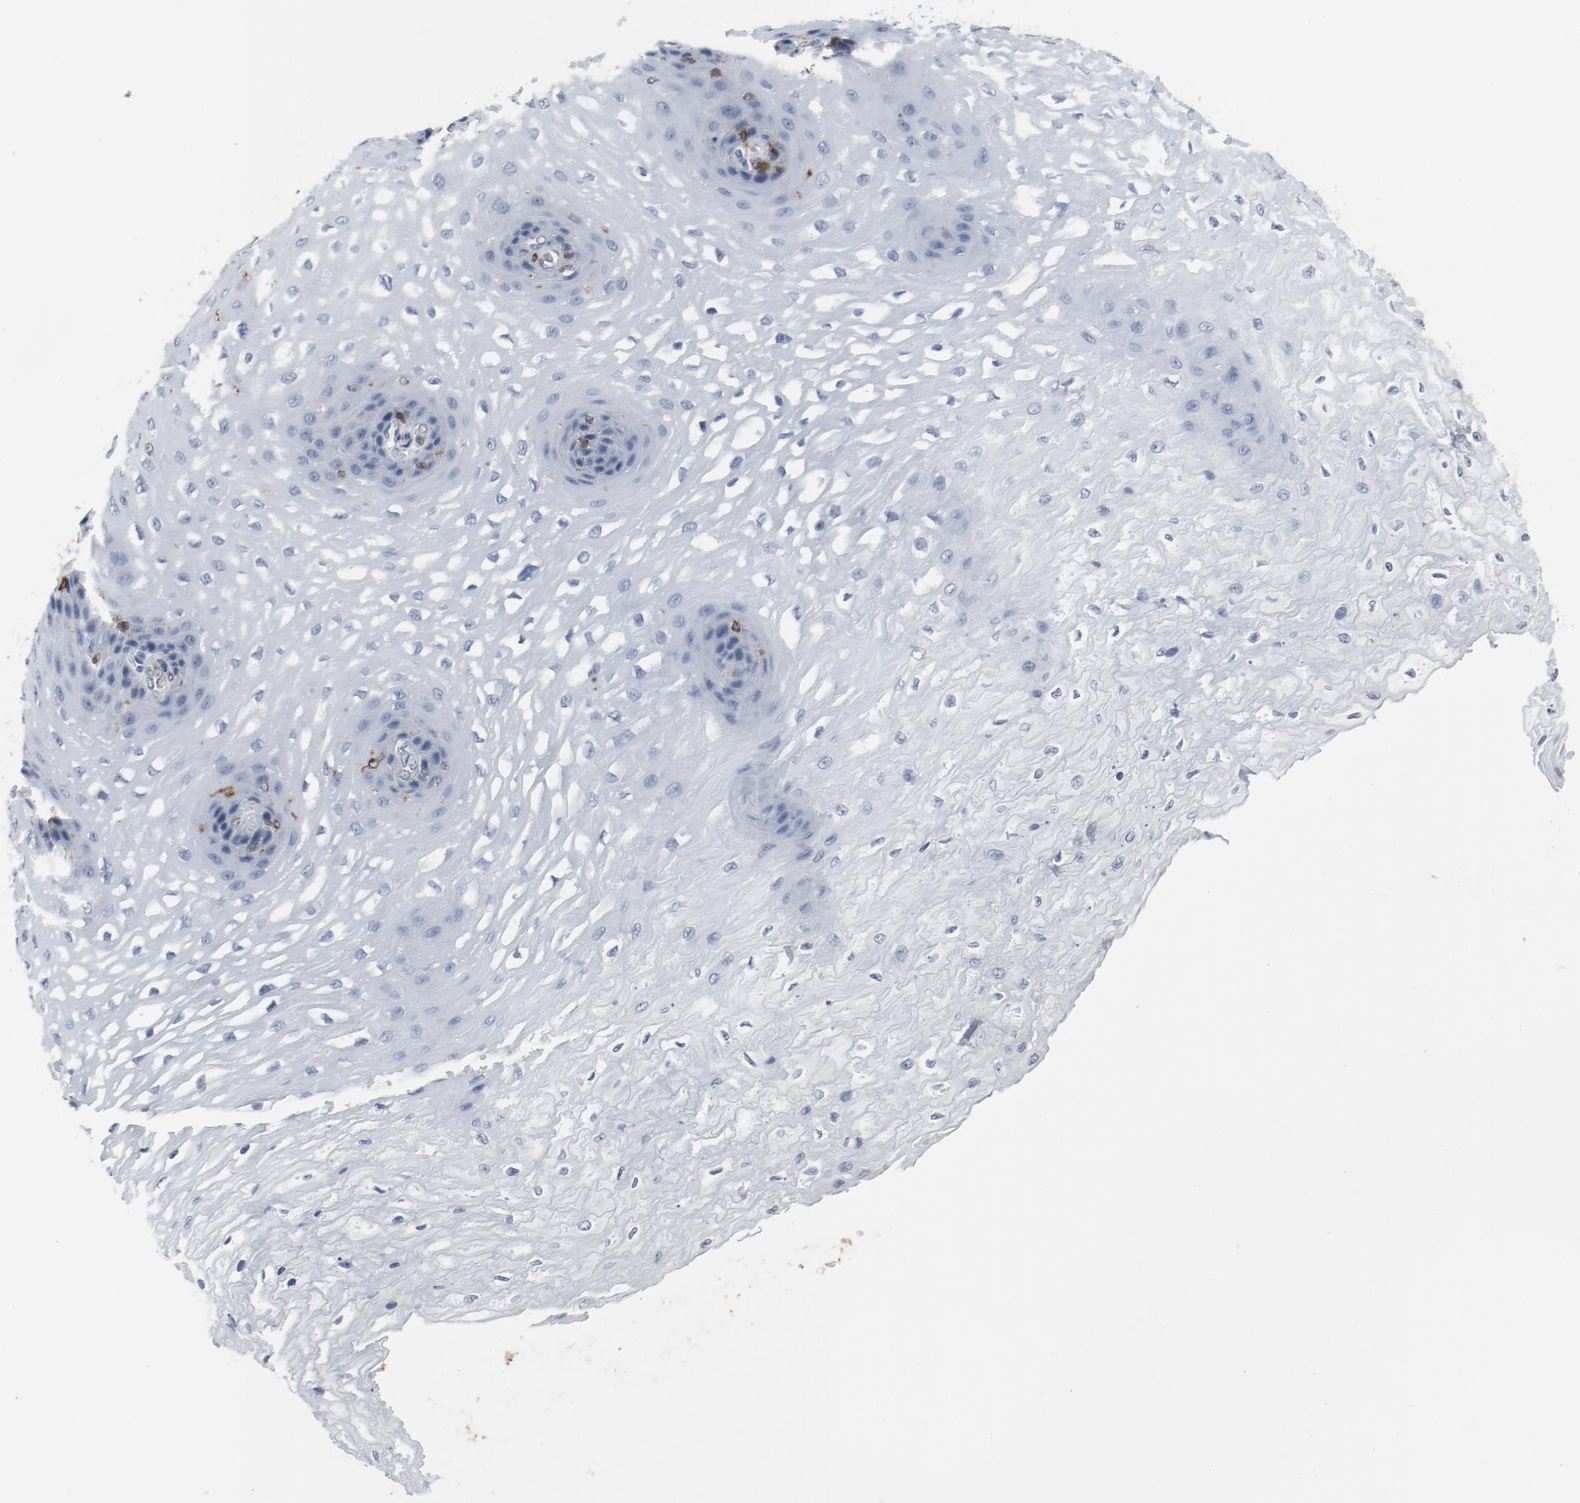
{"staining": {"intensity": "negative", "quantity": "none", "location": "none"}, "tissue": "esophagus", "cell_type": "Squamous epithelial cells", "image_type": "normal", "snomed": [{"axis": "morphology", "description": "Normal tissue, NOS"}, {"axis": "topography", "description": "Esophagus"}], "caption": "Immunohistochemical staining of unremarkable human esophagus shows no significant expression in squamous epithelial cells.", "gene": "LCP2", "patient": {"sex": "female", "age": 72}}